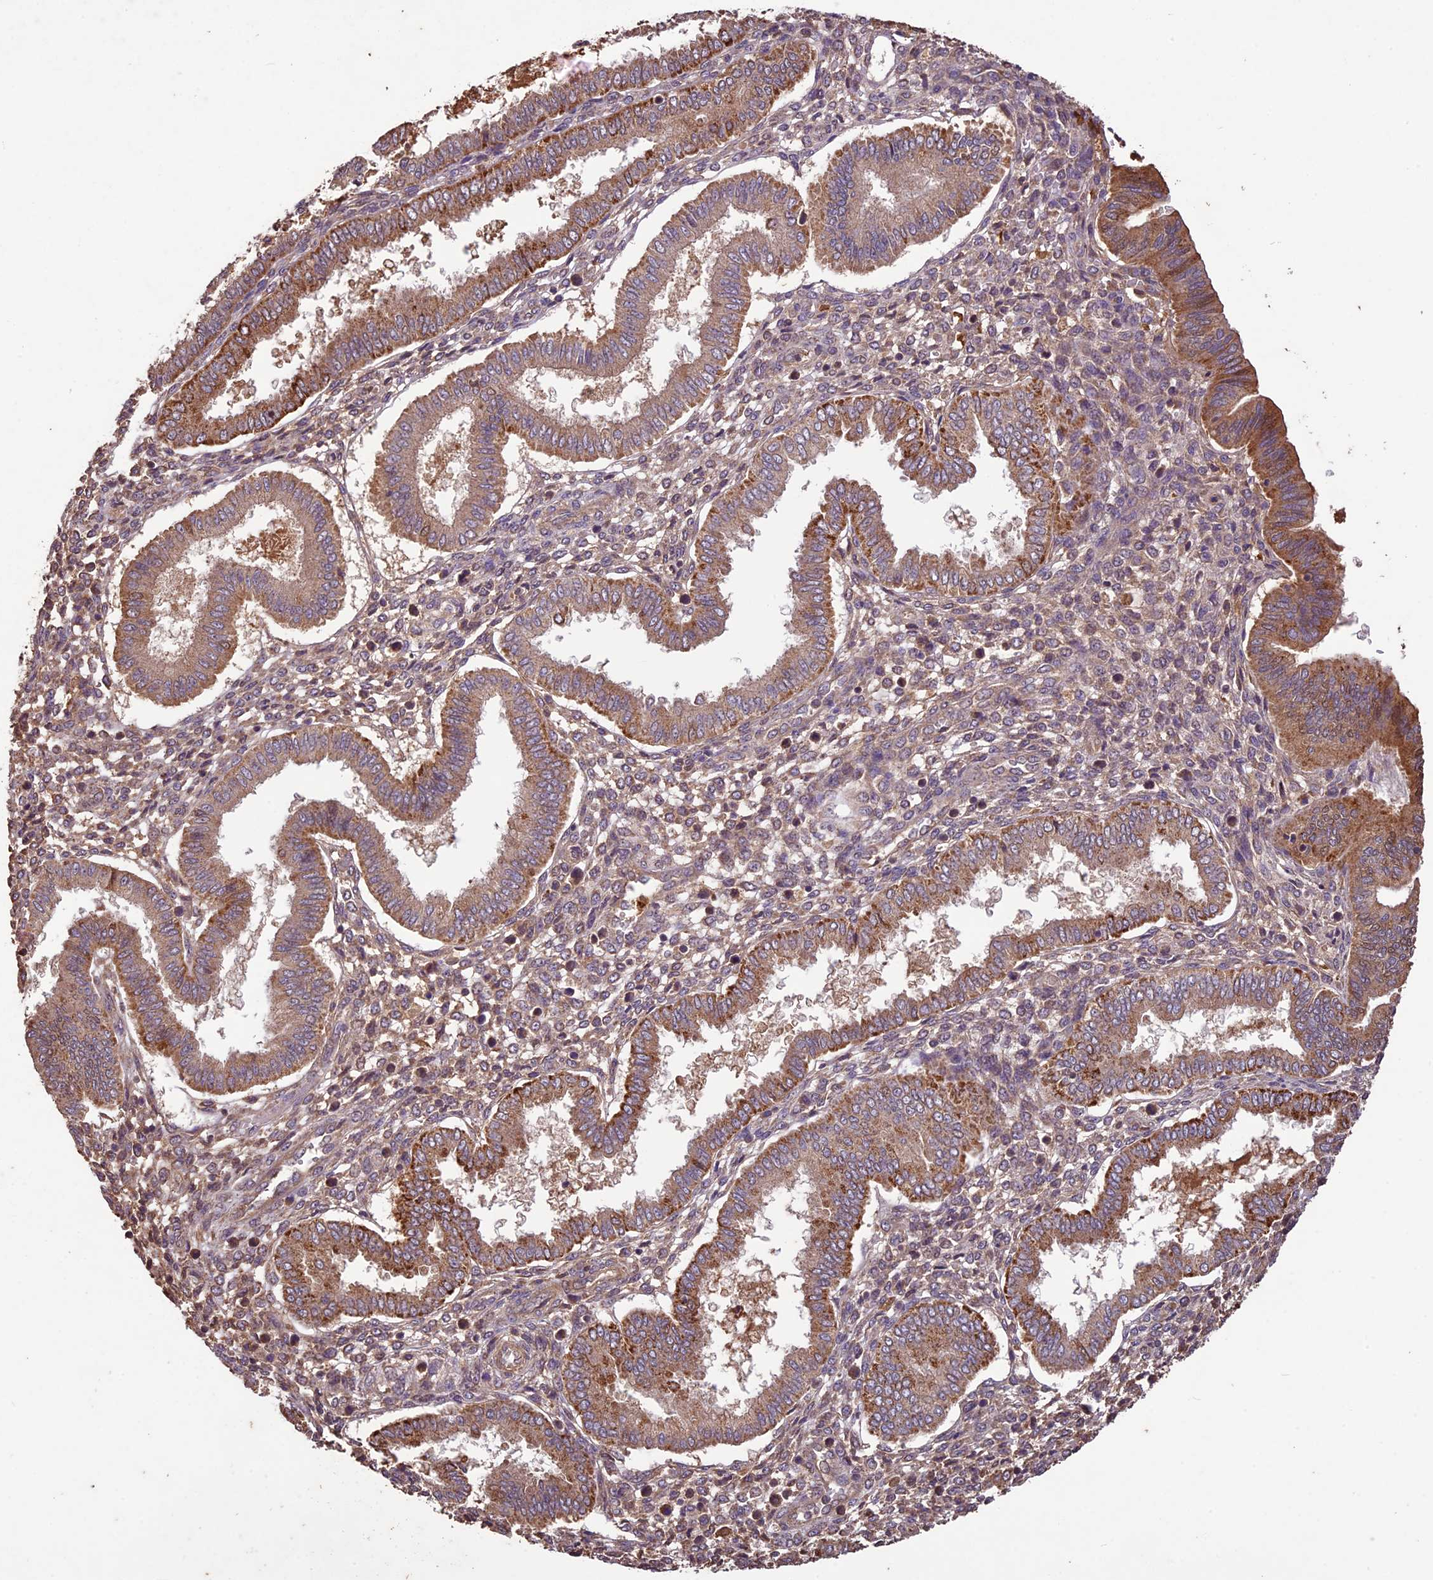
{"staining": {"intensity": "weak", "quantity": "25%-75%", "location": "cytoplasmic/membranous"}, "tissue": "endometrium", "cell_type": "Cells in endometrial stroma", "image_type": "normal", "snomed": [{"axis": "morphology", "description": "Normal tissue, NOS"}, {"axis": "topography", "description": "Endometrium"}], "caption": "The micrograph reveals a brown stain indicating the presence of a protein in the cytoplasmic/membranous of cells in endometrial stroma in endometrium. (Stains: DAB (3,3'-diaminobenzidine) in brown, nuclei in blue, Microscopy: brightfield microscopy at high magnification).", "gene": "CRLF1", "patient": {"sex": "female", "age": 24}}